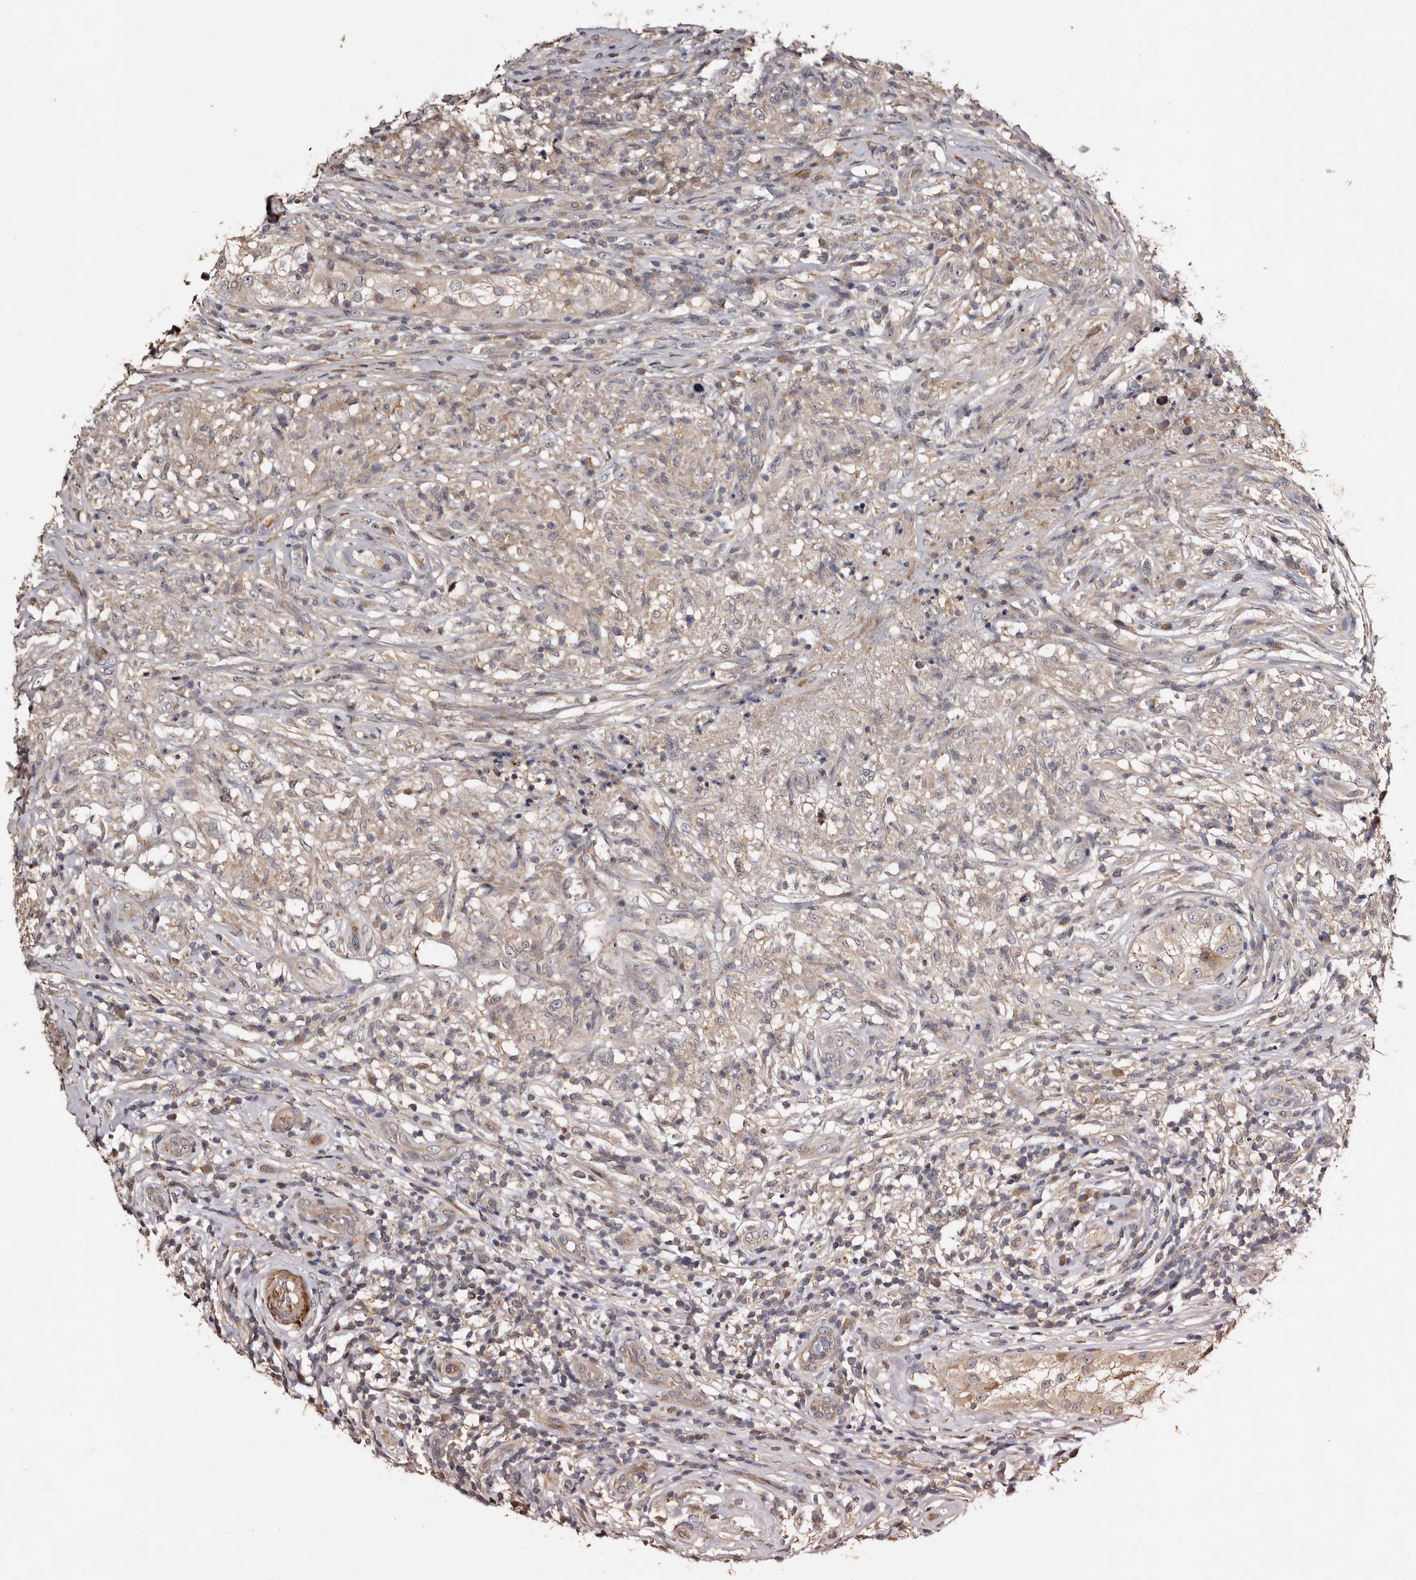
{"staining": {"intensity": "negative", "quantity": "none", "location": "none"}, "tissue": "testis cancer", "cell_type": "Tumor cells", "image_type": "cancer", "snomed": [{"axis": "morphology", "description": "Seminoma, NOS"}, {"axis": "topography", "description": "Testis"}], "caption": "The histopathology image shows no significant staining in tumor cells of testis seminoma.", "gene": "PRKD3", "patient": {"sex": "male", "age": 49}}